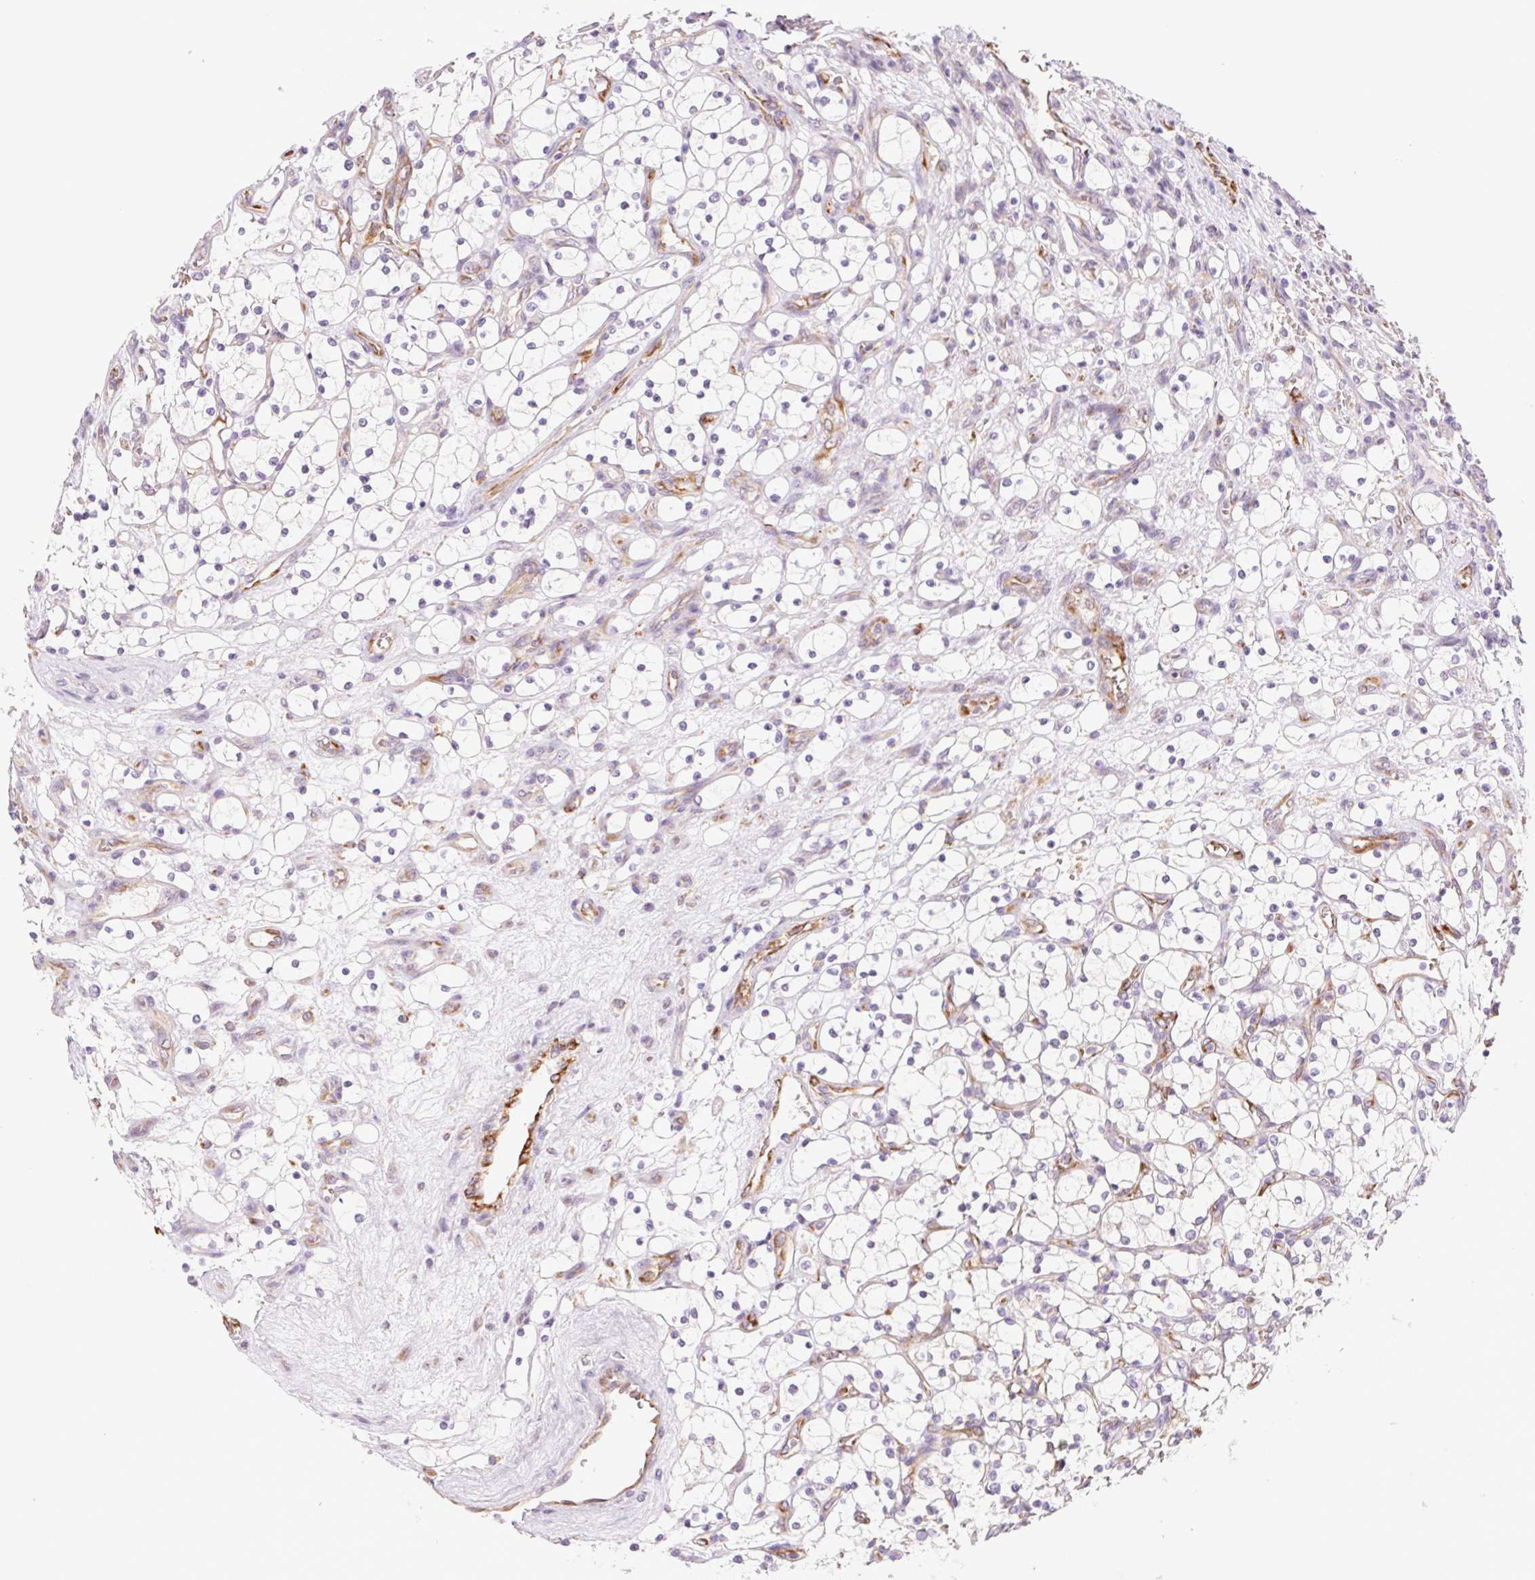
{"staining": {"intensity": "negative", "quantity": "none", "location": "none"}, "tissue": "renal cancer", "cell_type": "Tumor cells", "image_type": "cancer", "snomed": [{"axis": "morphology", "description": "Adenocarcinoma, NOS"}, {"axis": "topography", "description": "Kidney"}], "caption": "Histopathology image shows no significant protein positivity in tumor cells of renal adenocarcinoma.", "gene": "IGFL3", "patient": {"sex": "female", "age": 69}}